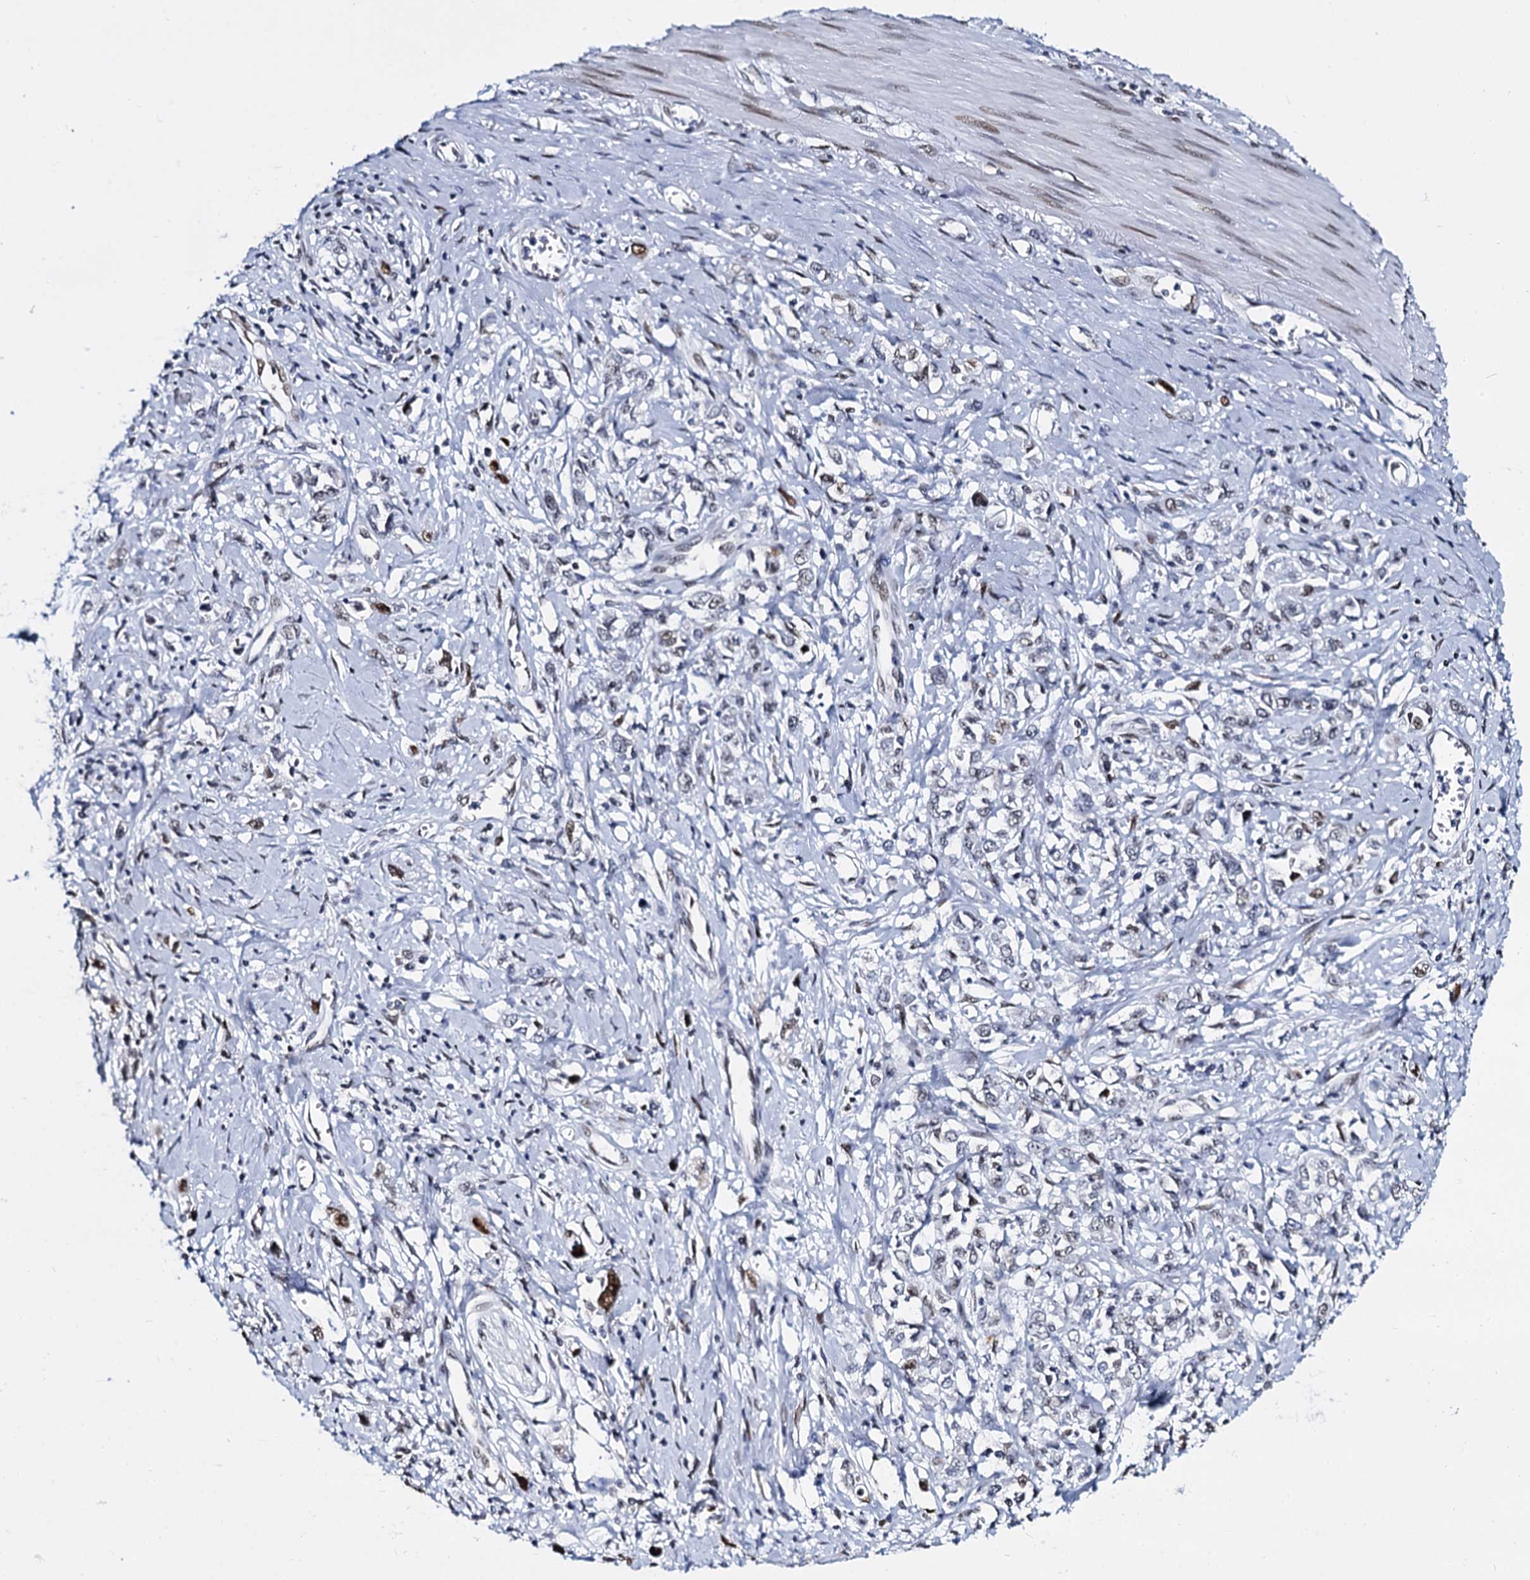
{"staining": {"intensity": "moderate", "quantity": "<25%", "location": "nuclear"}, "tissue": "stomach cancer", "cell_type": "Tumor cells", "image_type": "cancer", "snomed": [{"axis": "morphology", "description": "Adenocarcinoma, NOS"}, {"axis": "topography", "description": "Stomach"}], "caption": "IHC staining of stomach cancer (adenocarcinoma), which displays low levels of moderate nuclear staining in approximately <25% of tumor cells indicating moderate nuclear protein expression. The staining was performed using DAB (3,3'-diaminobenzidine) (brown) for protein detection and nuclei were counterstained in hematoxylin (blue).", "gene": "CMAS", "patient": {"sex": "female", "age": 76}}